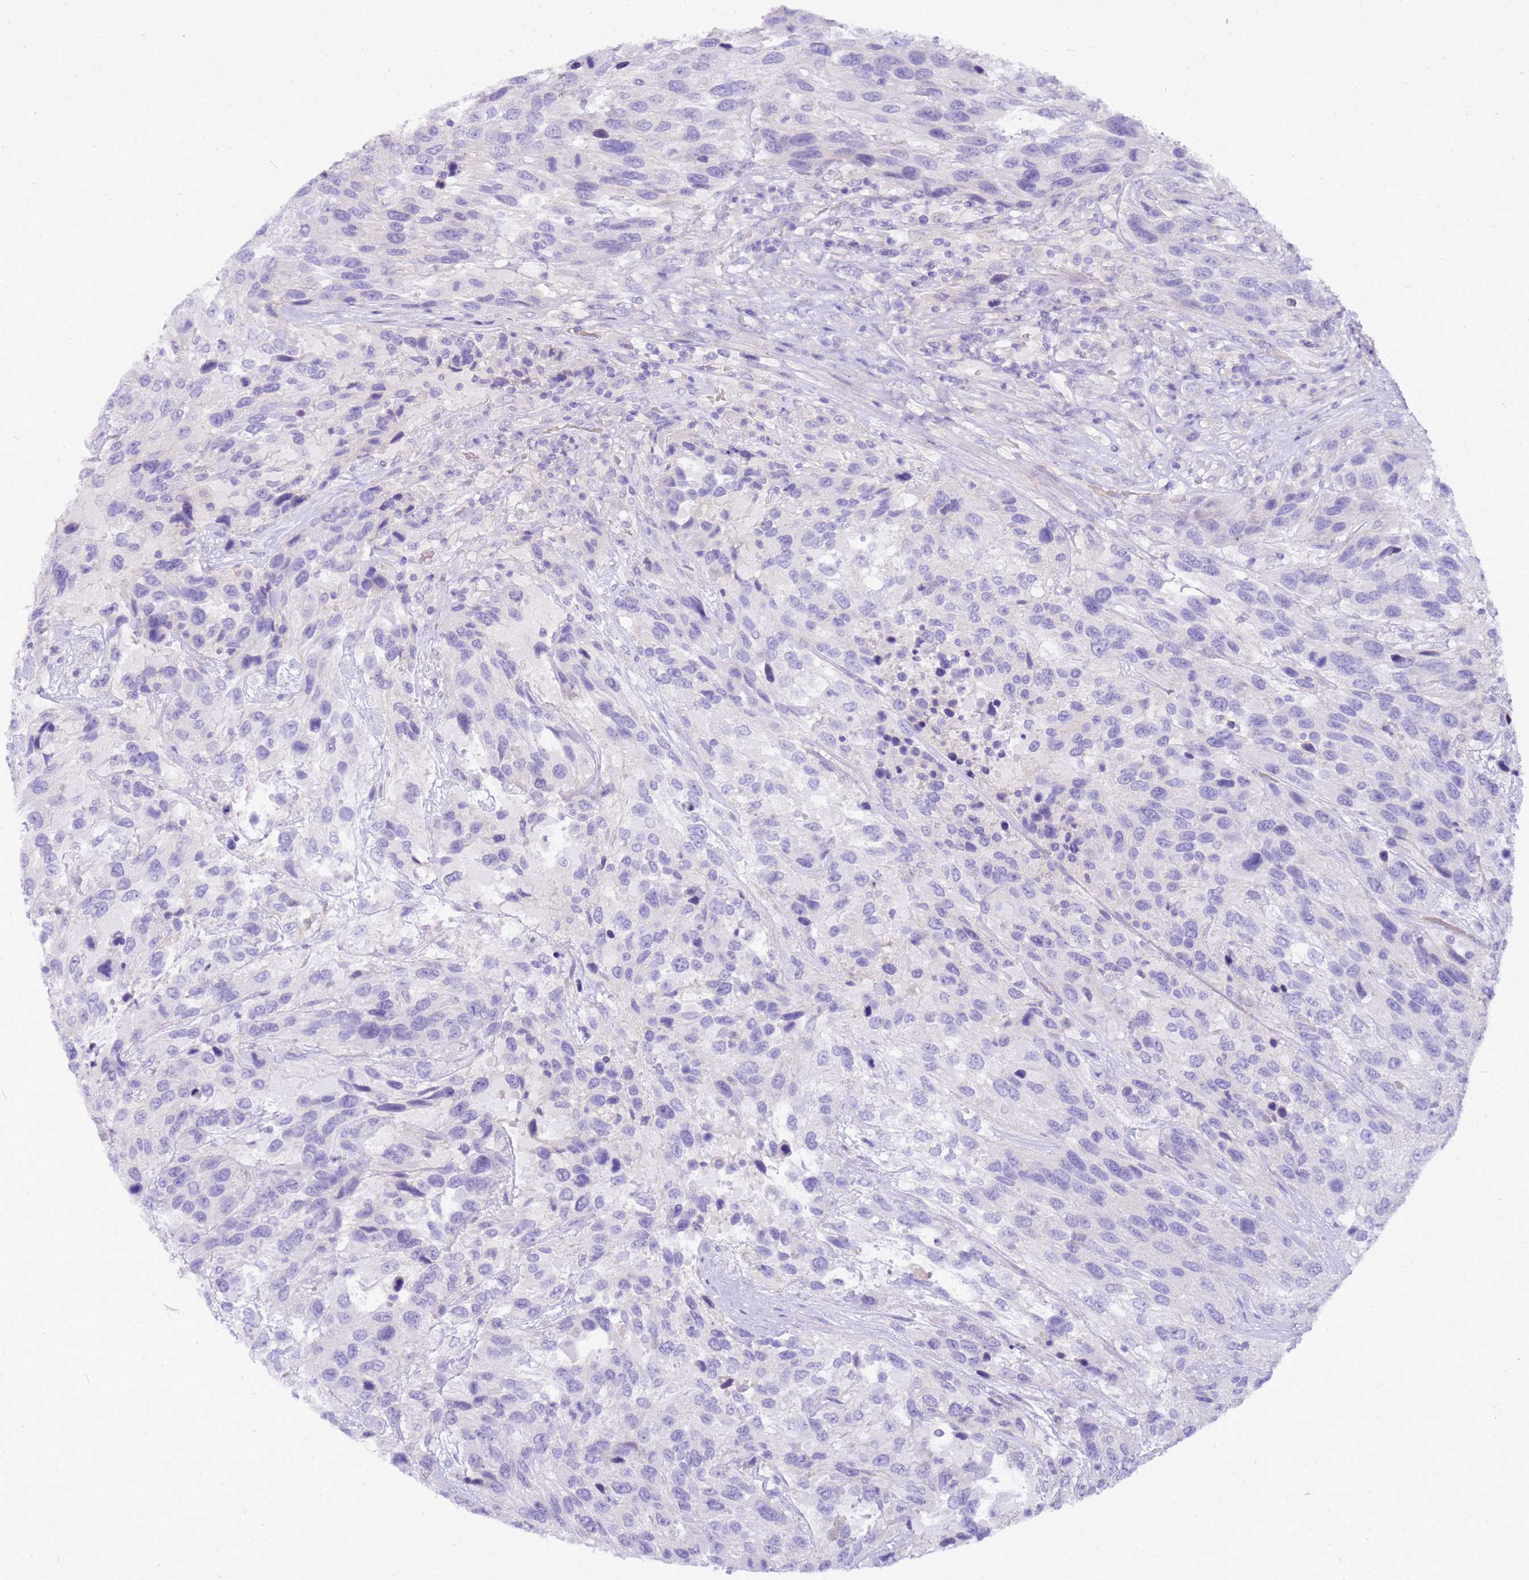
{"staining": {"intensity": "negative", "quantity": "none", "location": "none"}, "tissue": "urothelial cancer", "cell_type": "Tumor cells", "image_type": "cancer", "snomed": [{"axis": "morphology", "description": "Urothelial carcinoma, High grade"}, {"axis": "topography", "description": "Urinary bladder"}], "caption": "Immunohistochemistry micrograph of human urothelial carcinoma (high-grade) stained for a protein (brown), which demonstrates no positivity in tumor cells.", "gene": "DCDC2B", "patient": {"sex": "female", "age": 70}}